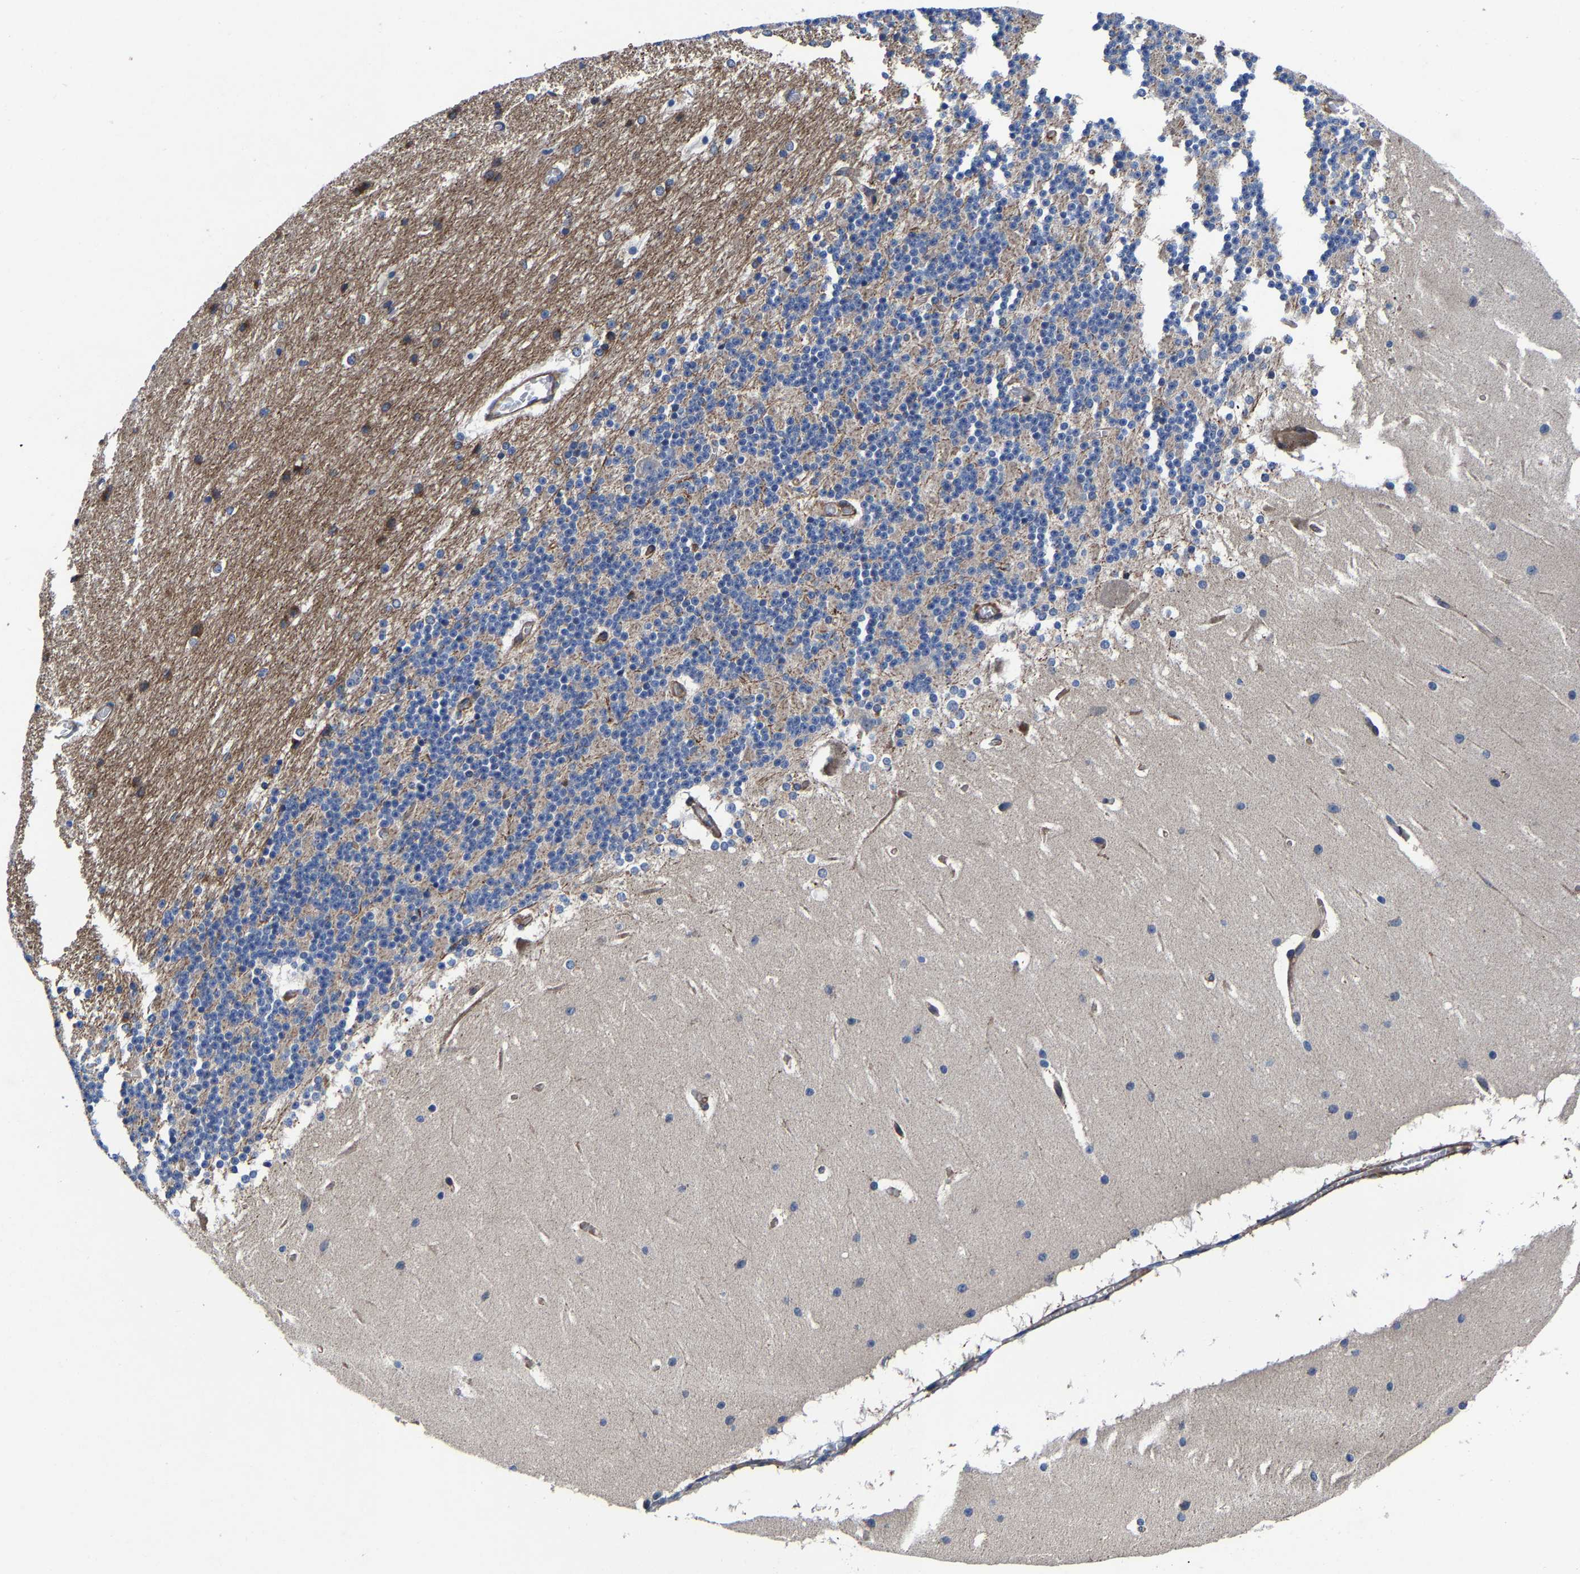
{"staining": {"intensity": "negative", "quantity": "none", "location": "none"}, "tissue": "cerebellum", "cell_type": "Cells in granular layer", "image_type": "normal", "snomed": [{"axis": "morphology", "description": "Normal tissue, NOS"}, {"axis": "topography", "description": "Cerebellum"}], "caption": "Immunohistochemical staining of benign human cerebellum reveals no significant positivity in cells in granular layer. (DAB immunohistochemistry (IHC) with hematoxylin counter stain).", "gene": "SLC12A2", "patient": {"sex": "female", "age": 19}}